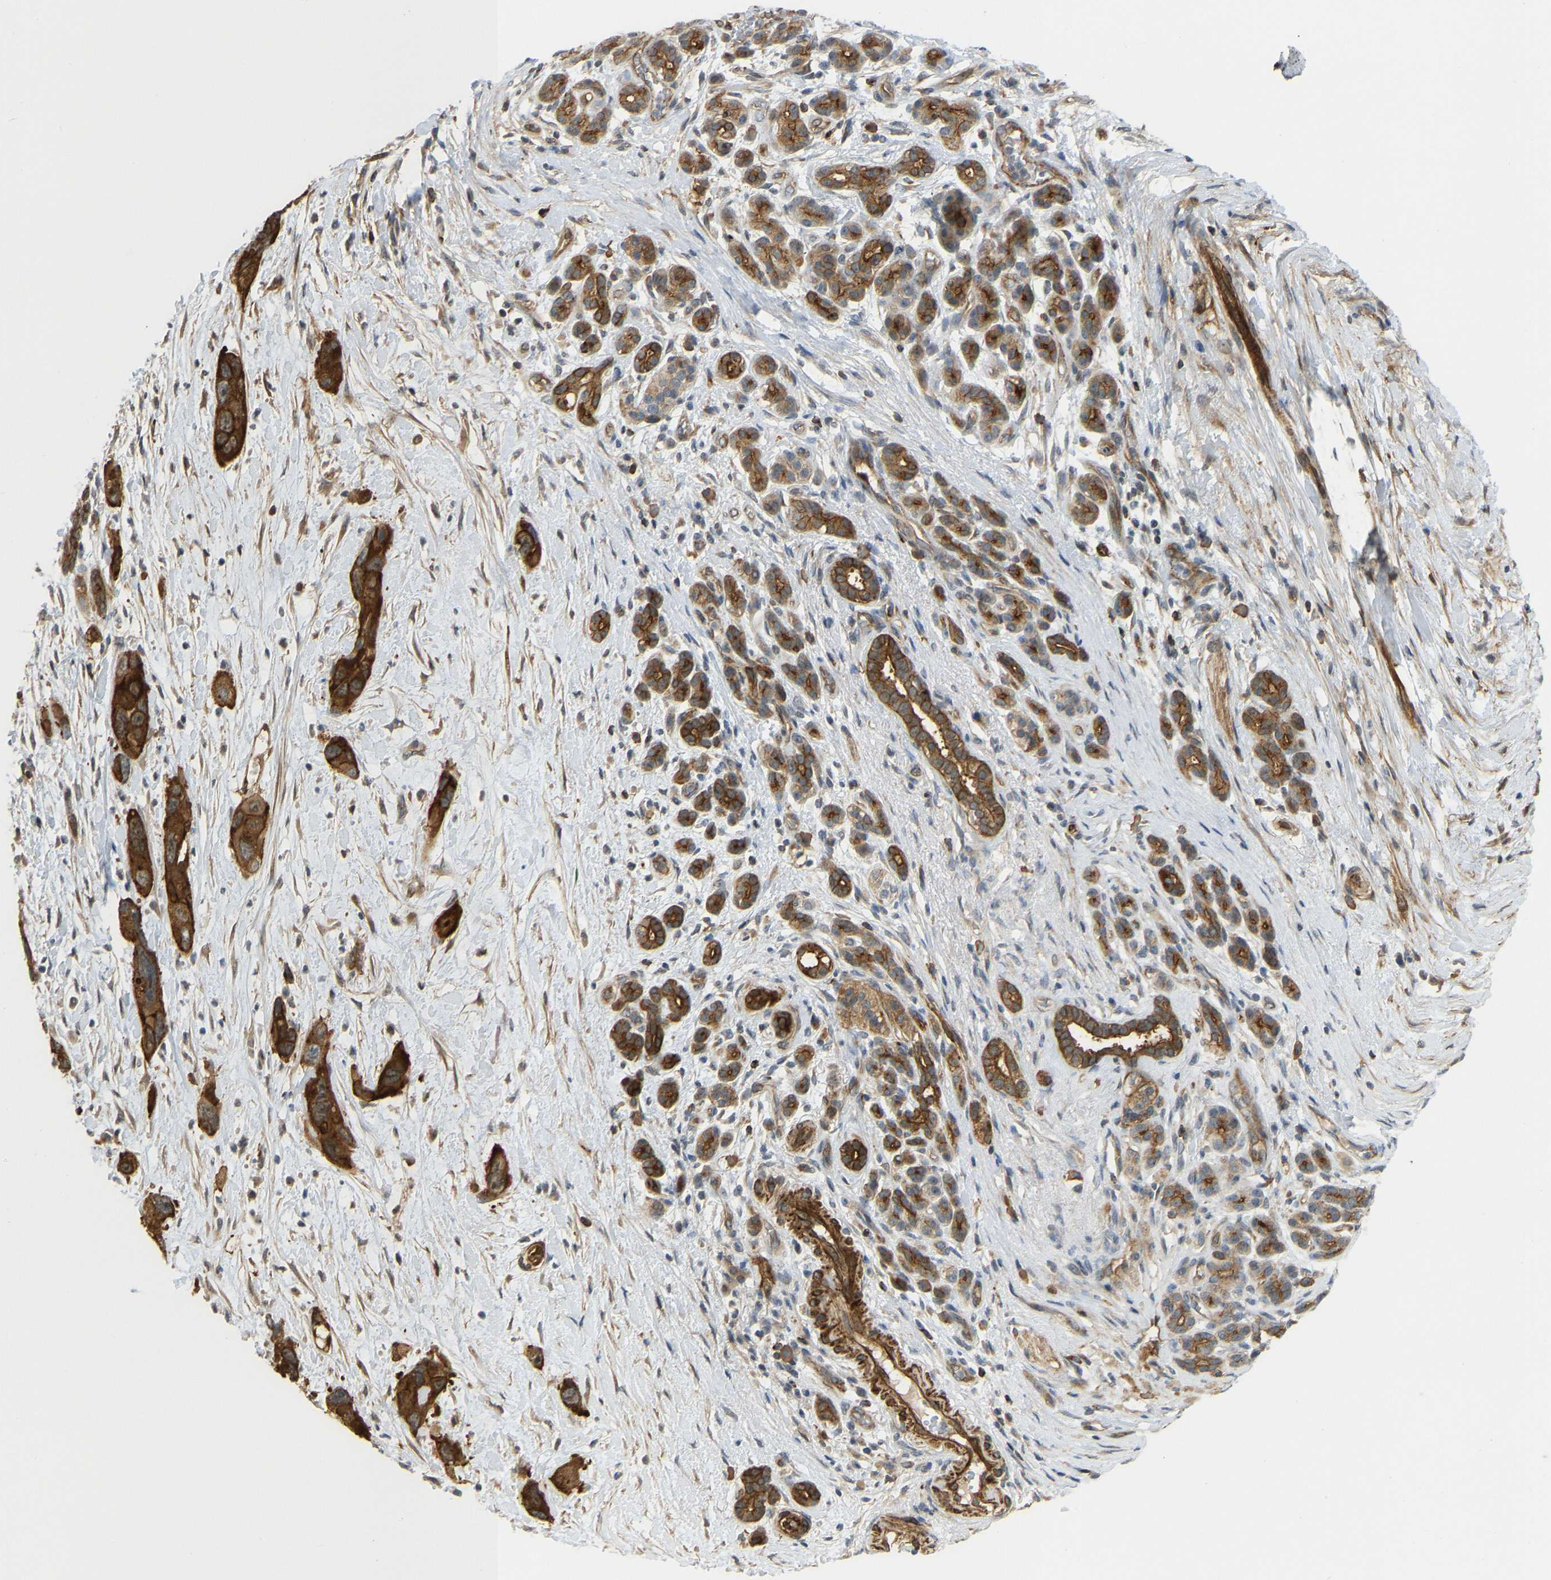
{"staining": {"intensity": "strong", "quantity": ">75%", "location": "cytoplasmic/membranous"}, "tissue": "pancreatic cancer", "cell_type": "Tumor cells", "image_type": "cancer", "snomed": [{"axis": "morphology", "description": "Adenocarcinoma, NOS"}, {"axis": "topography", "description": "Pancreas"}], "caption": "Approximately >75% of tumor cells in human pancreatic cancer reveal strong cytoplasmic/membranous protein positivity as visualized by brown immunohistochemical staining.", "gene": "KIAA1671", "patient": {"sex": "female", "age": 70}}